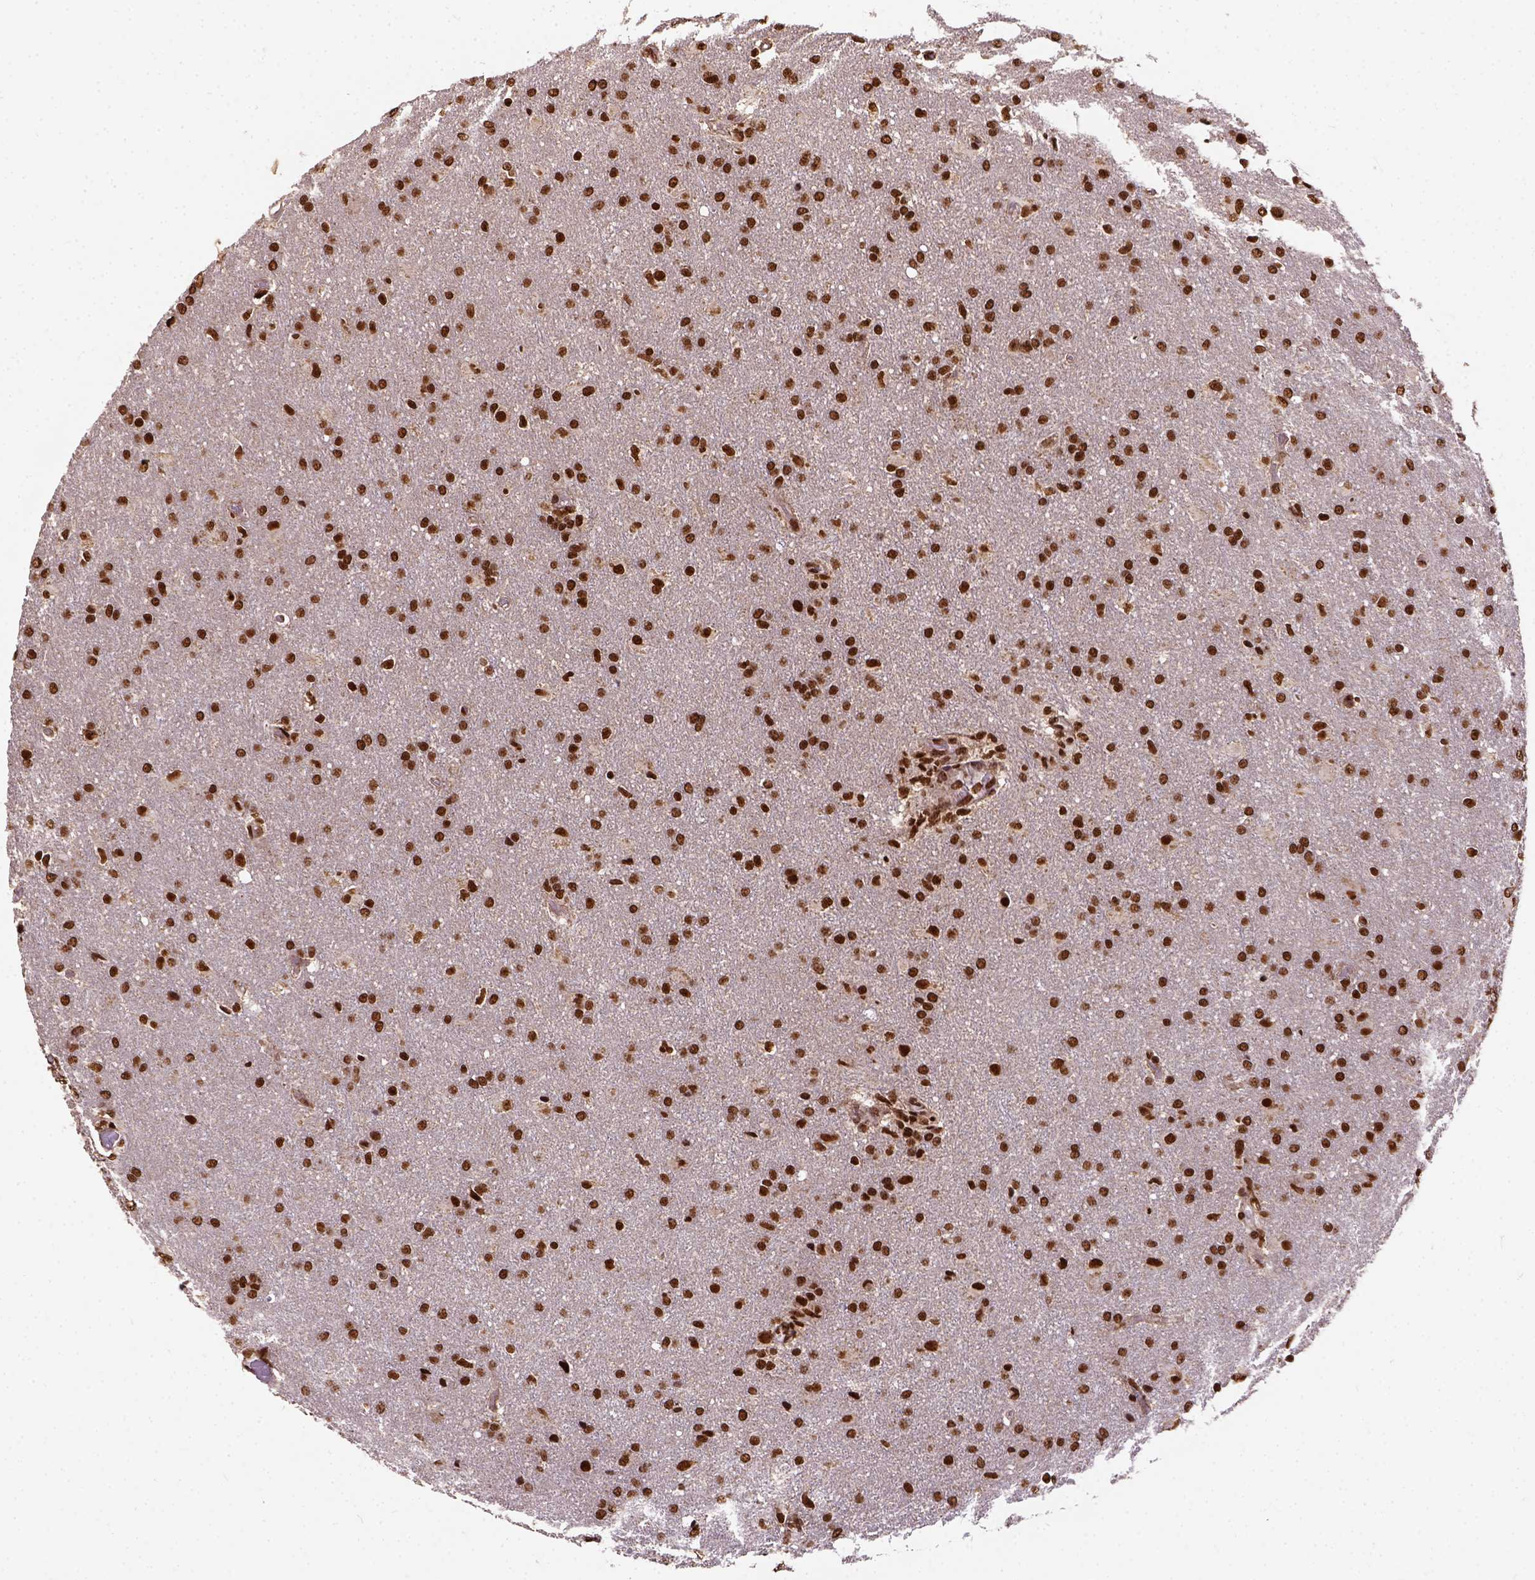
{"staining": {"intensity": "strong", "quantity": ">75%", "location": "nuclear"}, "tissue": "glioma", "cell_type": "Tumor cells", "image_type": "cancer", "snomed": [{"axis": "morphology", "description": "Glioma, malignant, High grade"}, {"axis": "topography", "description": "Brain"}], "caption": "Glioma stained with immunohistochemistry exhibits strong nuclear positivity in approximately >75% of tumor cells.", "gene": "NACC1", "patient": {"sex": "male", "age": 68}}